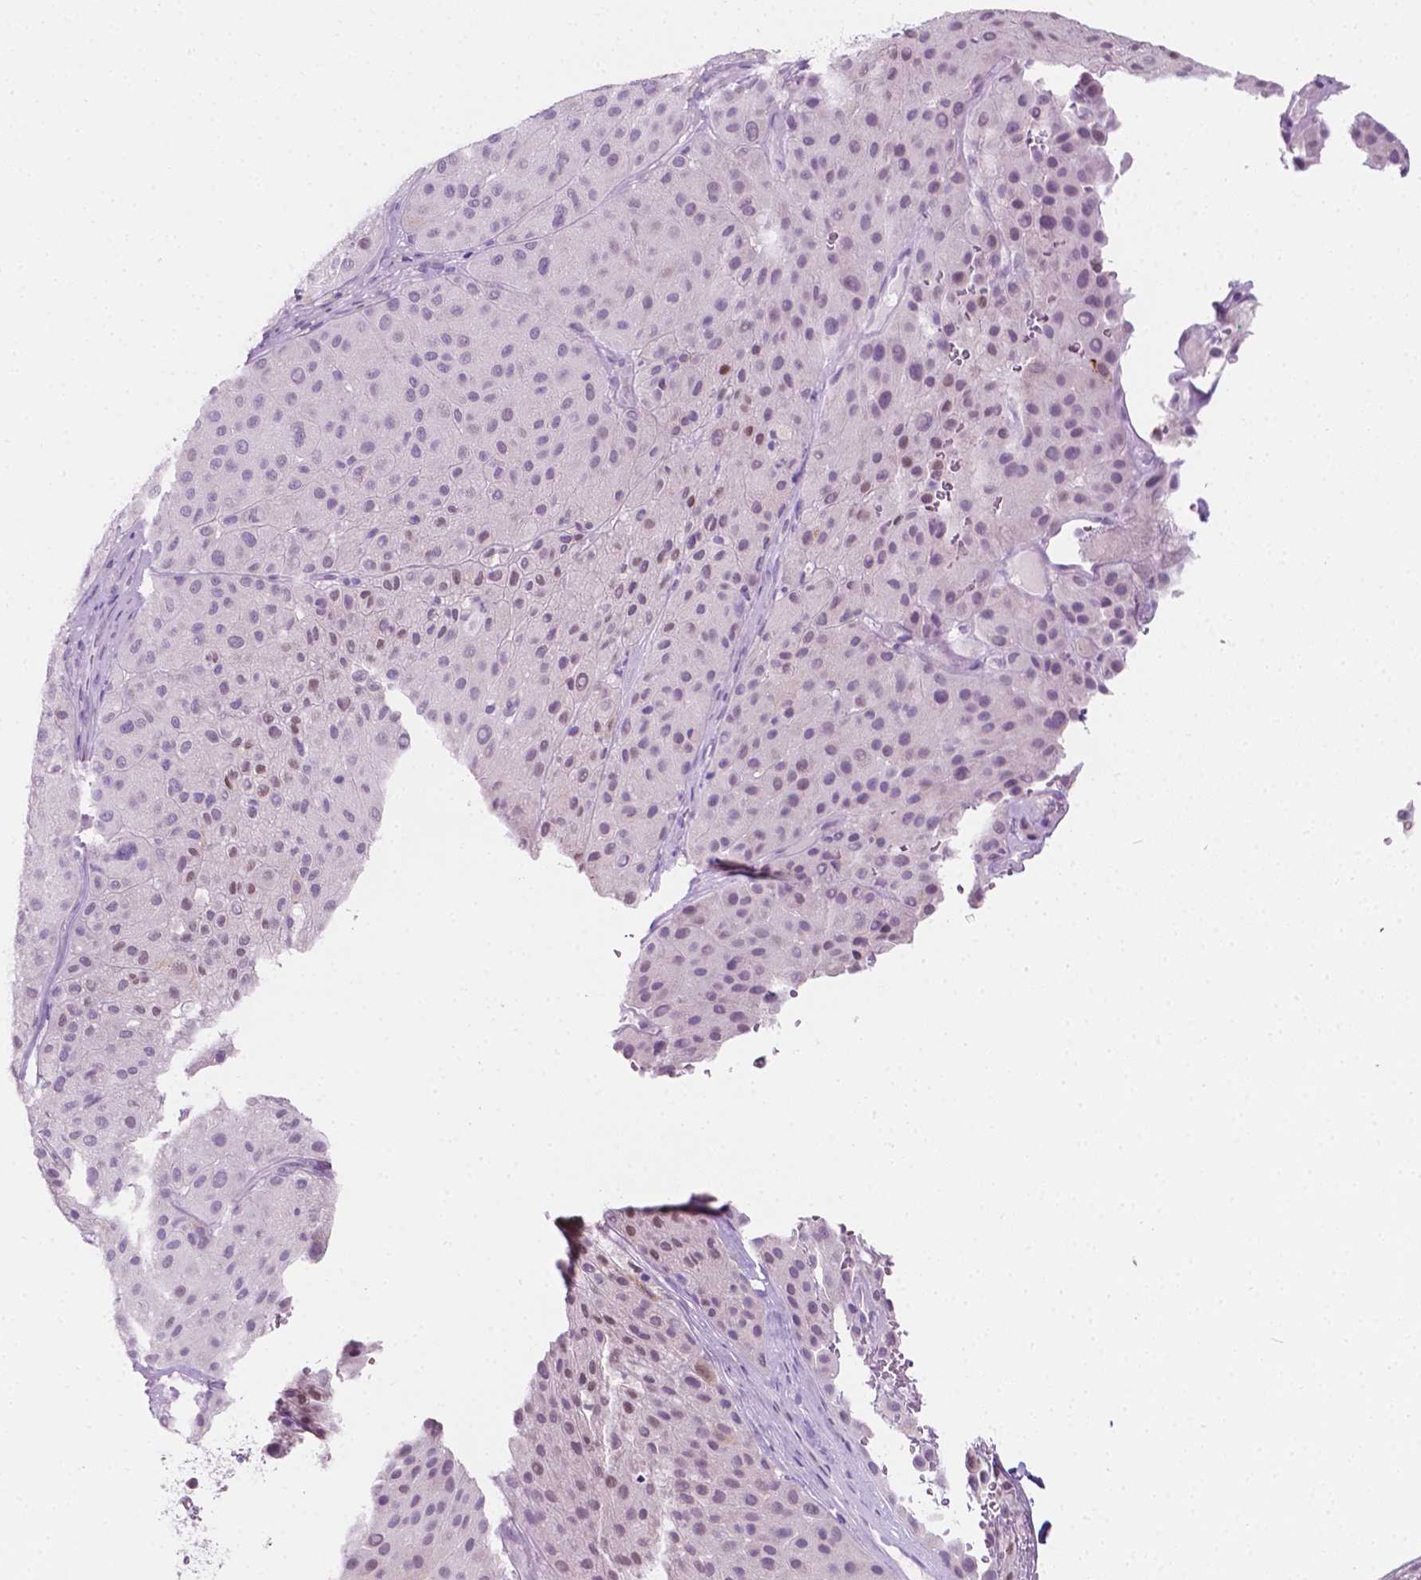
{"staining": {"intensity": "weak", "quantity": "25%-75%", "location": "nuclear"}, "tissue": "melanoma", "cell_type": "Tumor cells", "image_type": "cancer", "snomed": [{"axis": "morphology", "description": "Malignant melanoma, Metastatic site"}, {"axis": "topography", "description": "Smooth muscle"}], "caption": "The image exhibits a brown stain indicating the presence of a protein in the nuclear of tumor cells in melanoma. (DAB = brown stain, brightfield microscopy at high magnification).", "gene": "NOS1AP", "patient": {"sex": "male", "age": 41}}